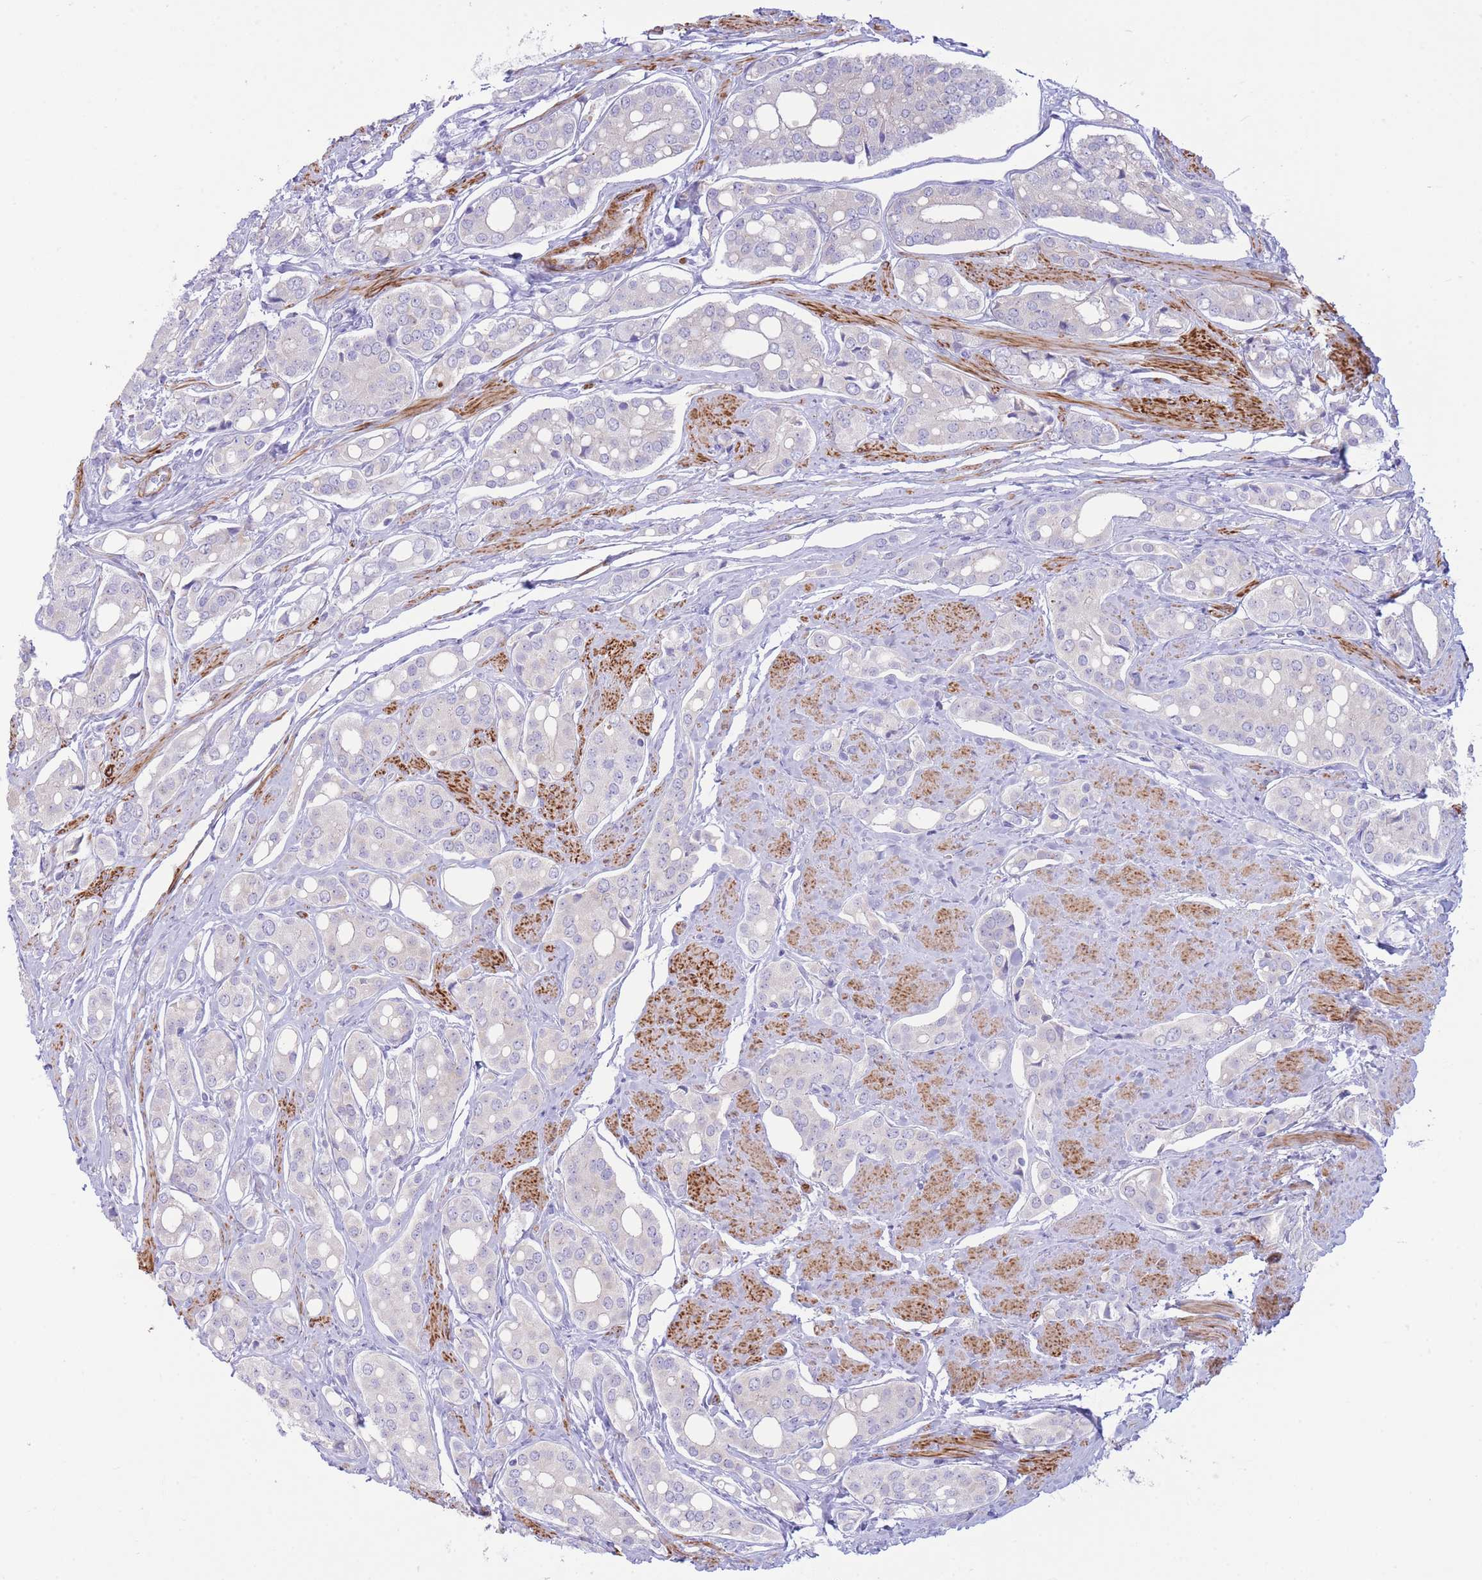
{"staining": {"intensity": "negative", "quantity": "none", "location": "none"}, "tissue": "prostate cancer", "cell_type": "Tumor cells", "image_type": "cancer", "snomed": [{"axis": "morphology", "description": "Adenocarcinoma, High grade"}, {"axis": "topography", "description": "Prostate"}], "caption": "This is an IHC histopathology image of prostate high-grade adenocarcinoma. There is no staining in tumor cells.", "gene": "VWA8", "patient": {"sex": "male", "age": 71}}